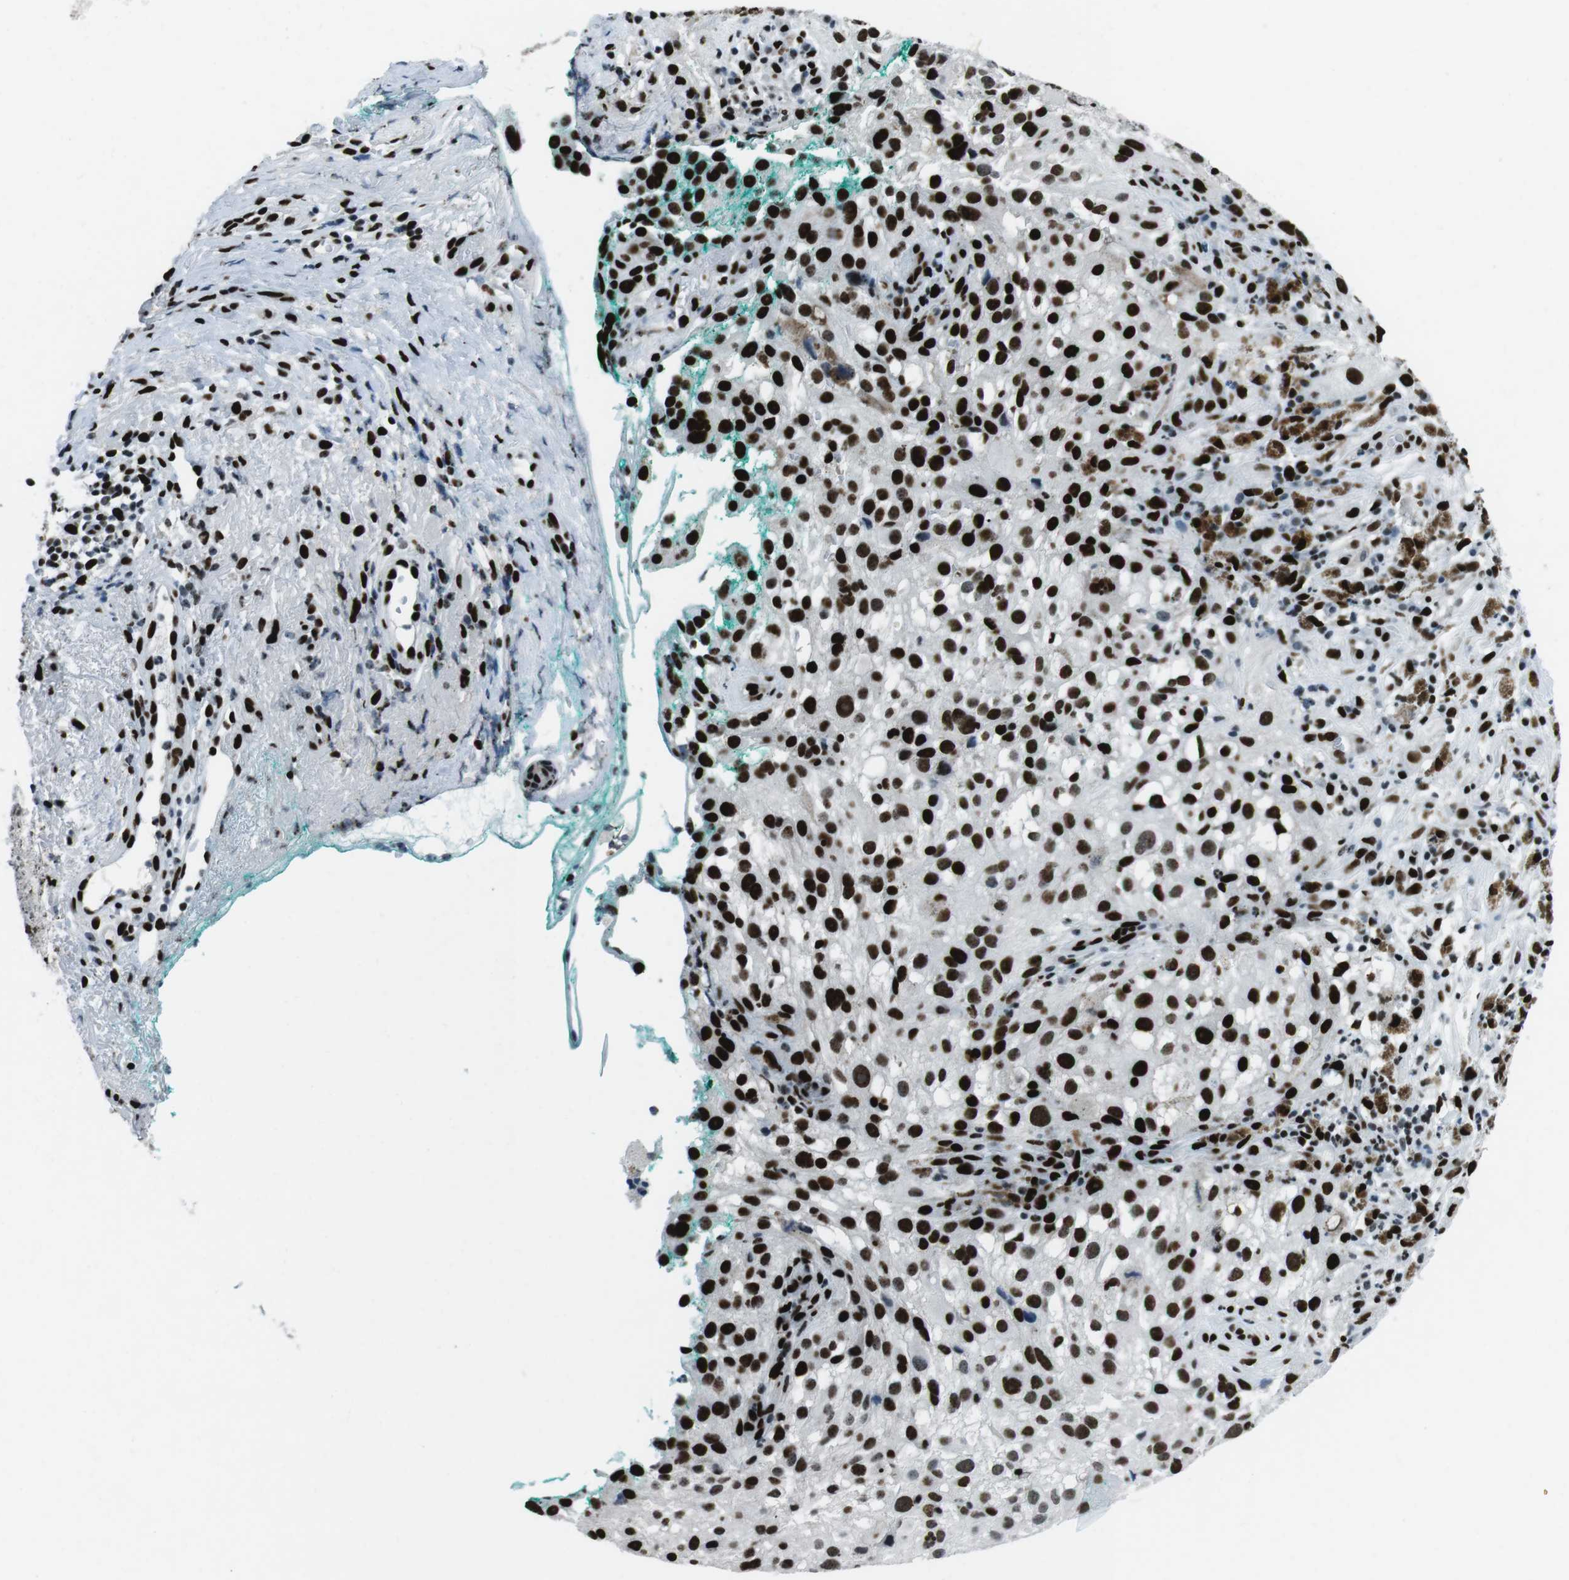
{"staining": {"intensity": "strong", "quantity": ">75%", "location": "nuclear"}, "tissue": "melanoma", "cell_type": "Tumor cells", "image_type": "cancer", "snomed": [{"axis": "morphology", "description": "Necrosis, NOS"}, {"axis": "morphology", "description": "Malignant melanoma, NOS"}, {"axis": "topography", "description": "Skin"}], "caption": "Strong nuclear protein positivity is appreciated in approximately >75% of tumor cells in malignant melanoma. The protein of interest is stained brown, and the nuclei are stained in blue (DAB IHC with brightfield microscopy, high magnification).", "gene": "PML", "patient": {"sex": "female", "age": 87}}